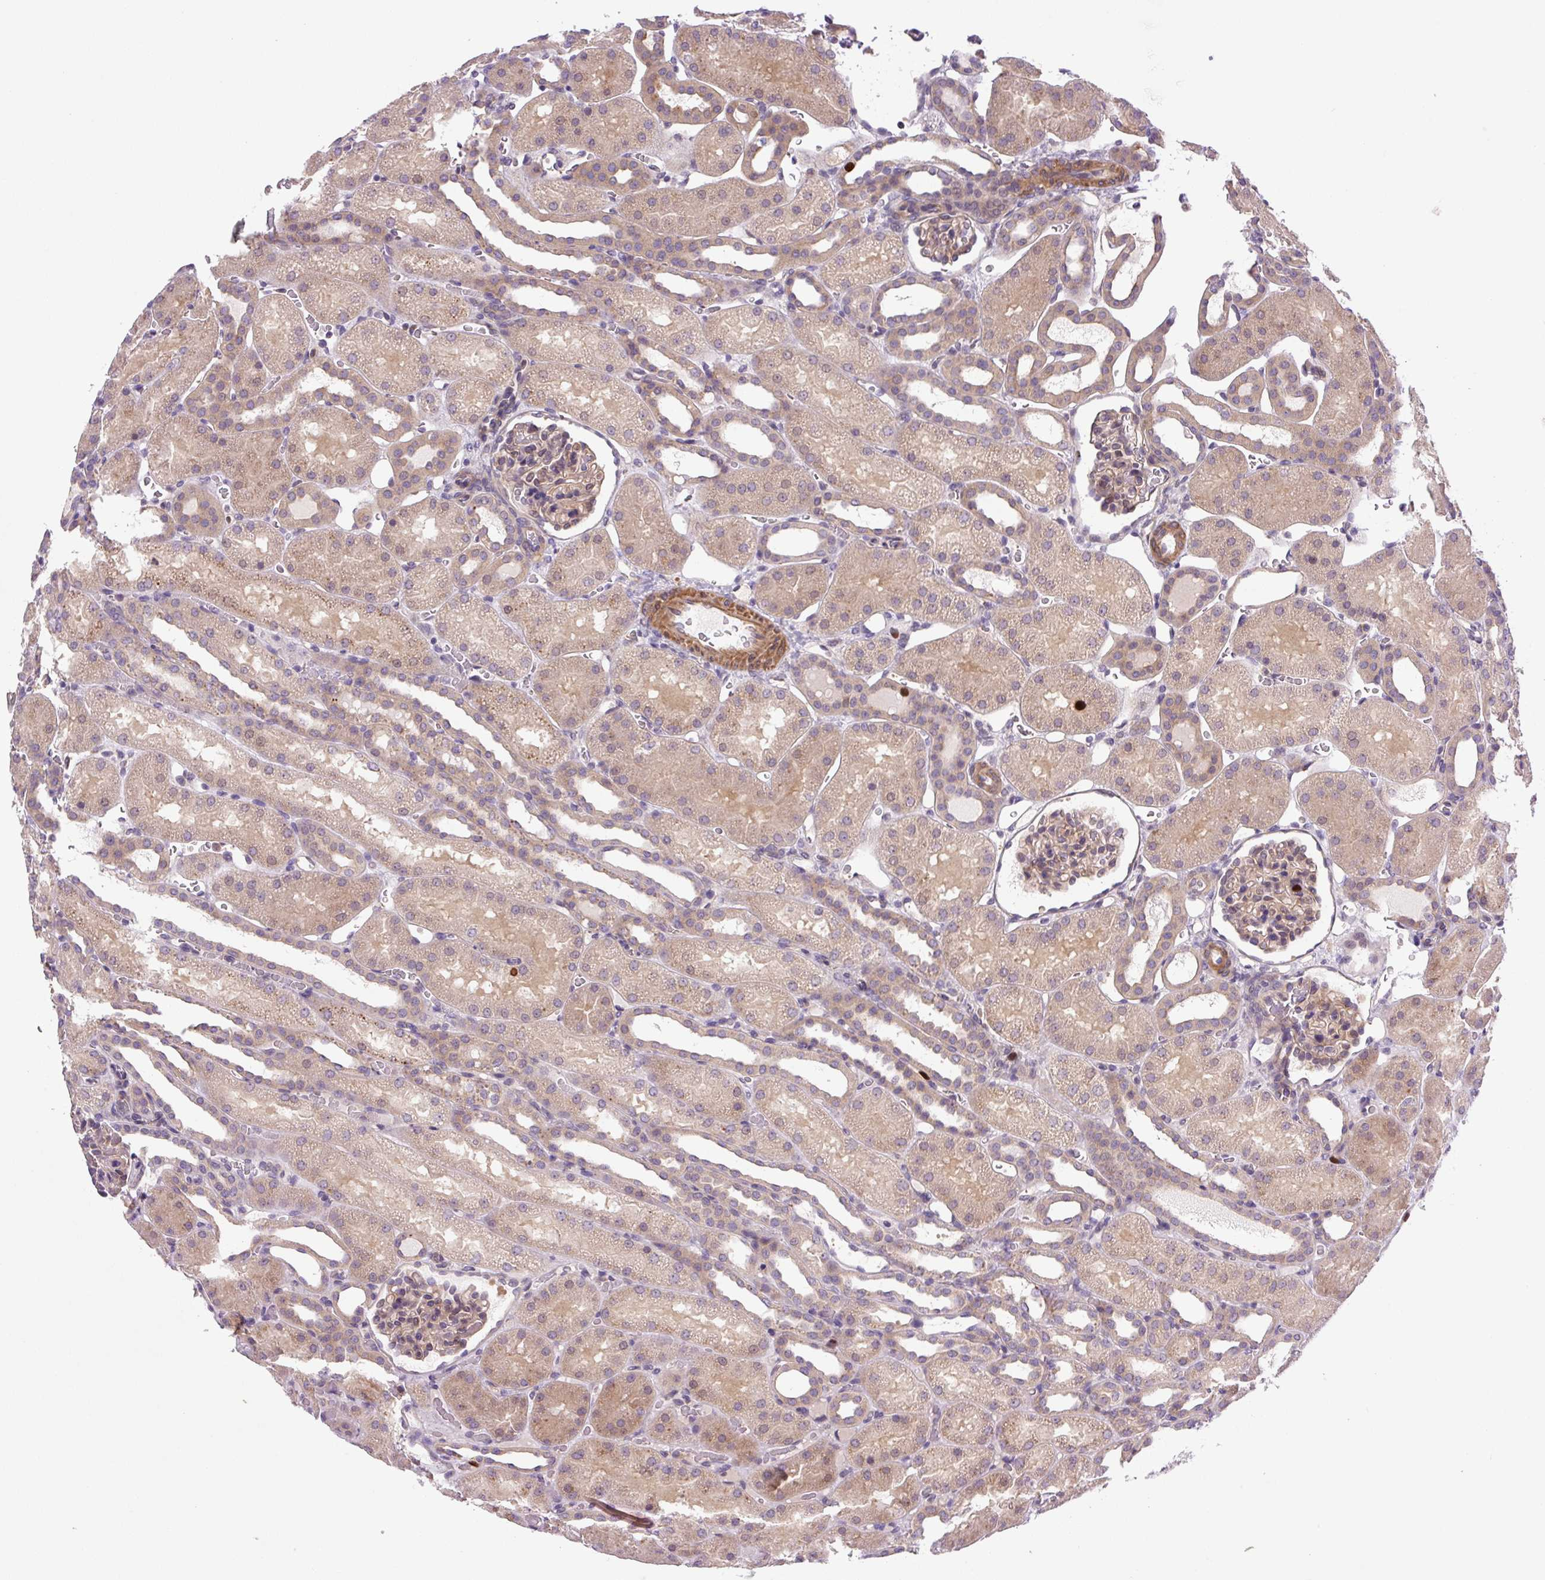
{"staining": {"intensity": "moderate", "quantity": "25%-75%", "location": "cytoplasmic/membranous,nuclear"}, "tissue": "kidney", "cell_type": "Cells in glomeruli", "image_type": "normal", "snomed": [{"axis": "morphology", "description": "Normal tissue, NOS"}, {"axis": "topography", "description": "Kidney"}], "caption": "Immunohistochemical staining of unremarkable kidney displays medium levels of moderate cytoplasmic/membranous,nuclear expression in approximately 25%-75% of cells in glomeruli. (Brightfield microscopy of DAB IHC at high magnification).", "gene": "KIFC1", "patient": {"sex": "male", "age": 2}}